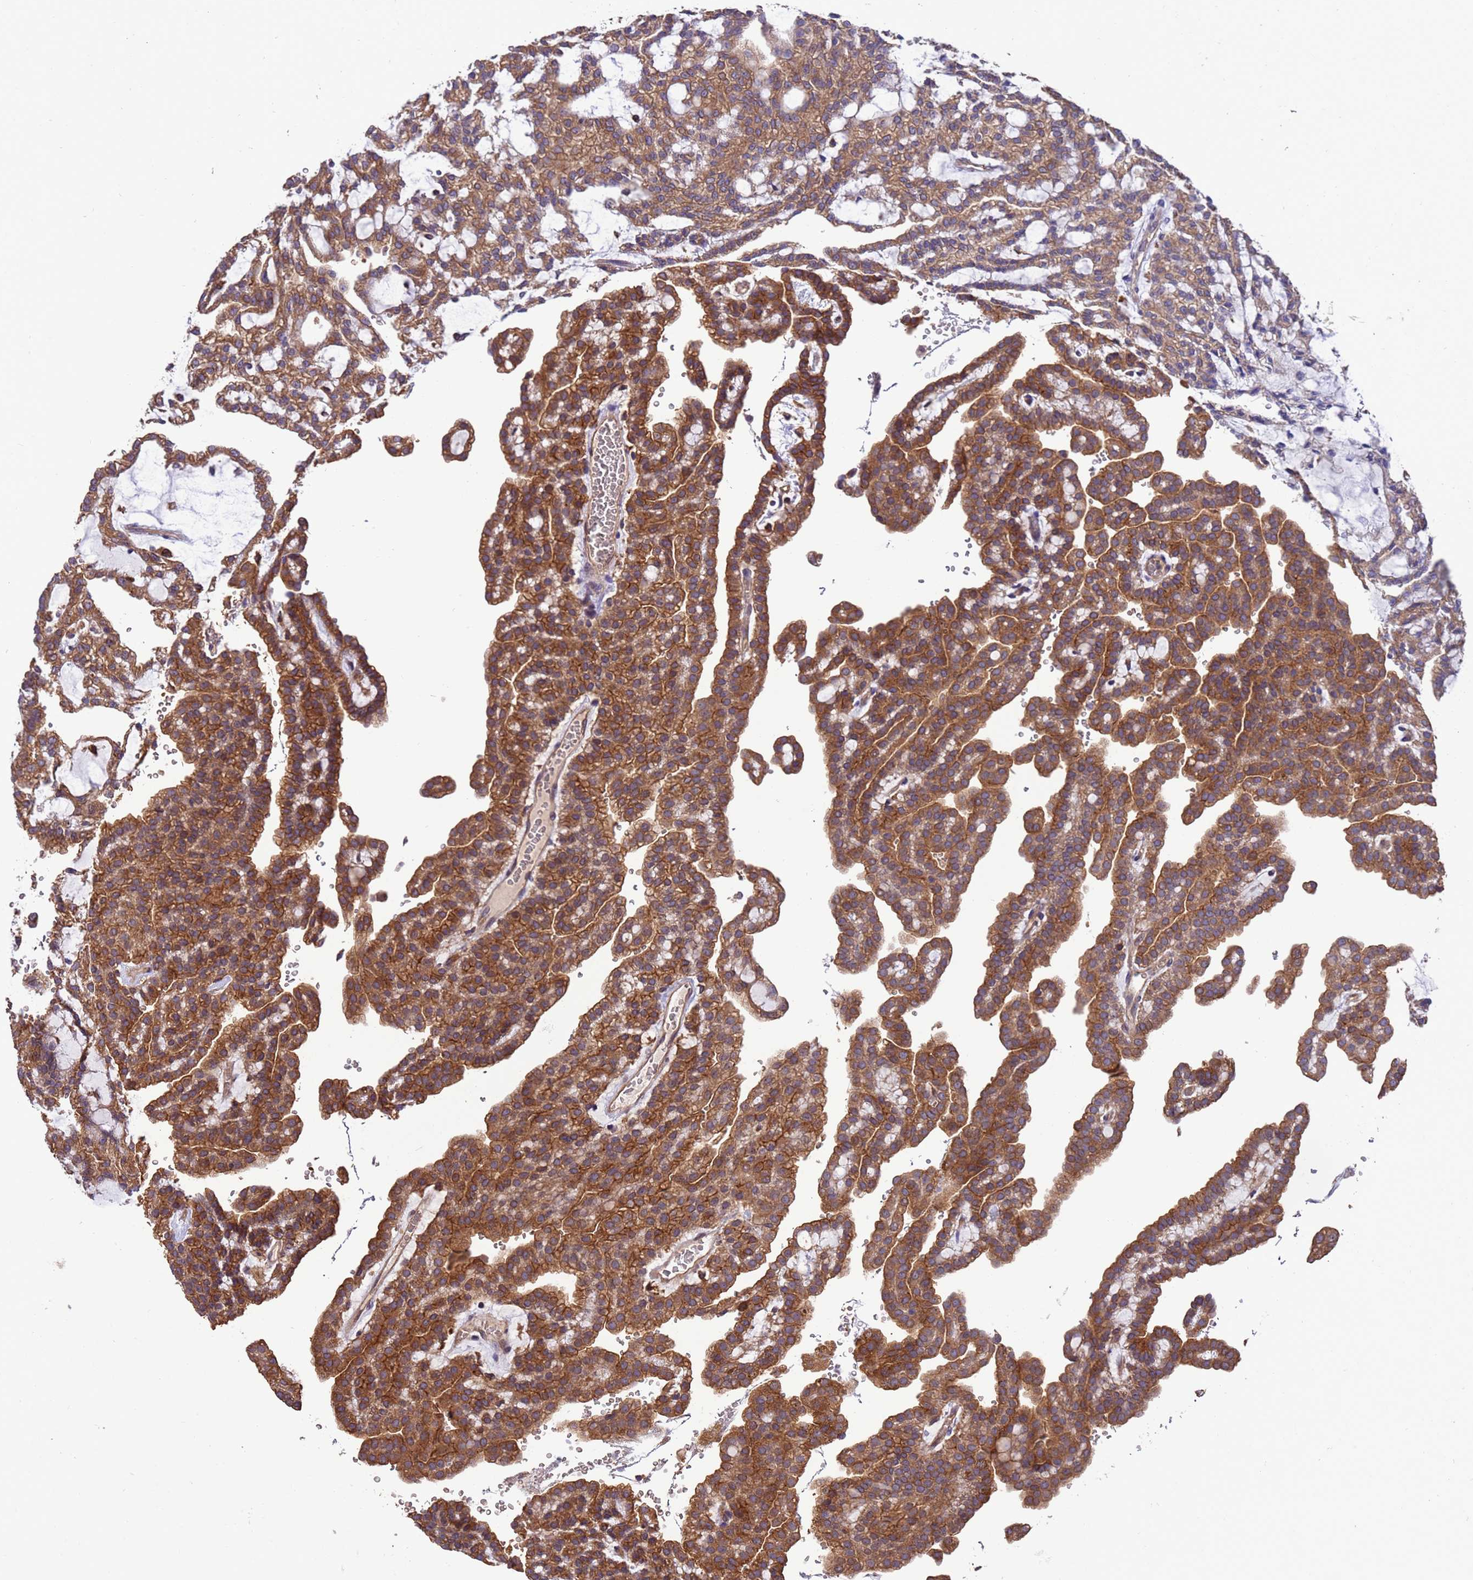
{"staining": {"intensity": "strong", "quantity": ">75%", "location": "cytoplasmic/membranous"}, "tissue": "renal cancer", "cell_type": "Tumor cells", "image_type": "cancer", "snomed": [{"axis": "morphology", "description": "Adenocarcinoma, NOS"}, {"axis": "topography", "description": "Kidney"}], "caption": "There is high levels of strong cytoplasmic/membranous staining in tumor cells of adenocarcinoma (renal), as demonstrated by immunohistochemical staining (brown color).", "gene": "ARHGAP12", "patient": {"sex": "male", "age": 63}}